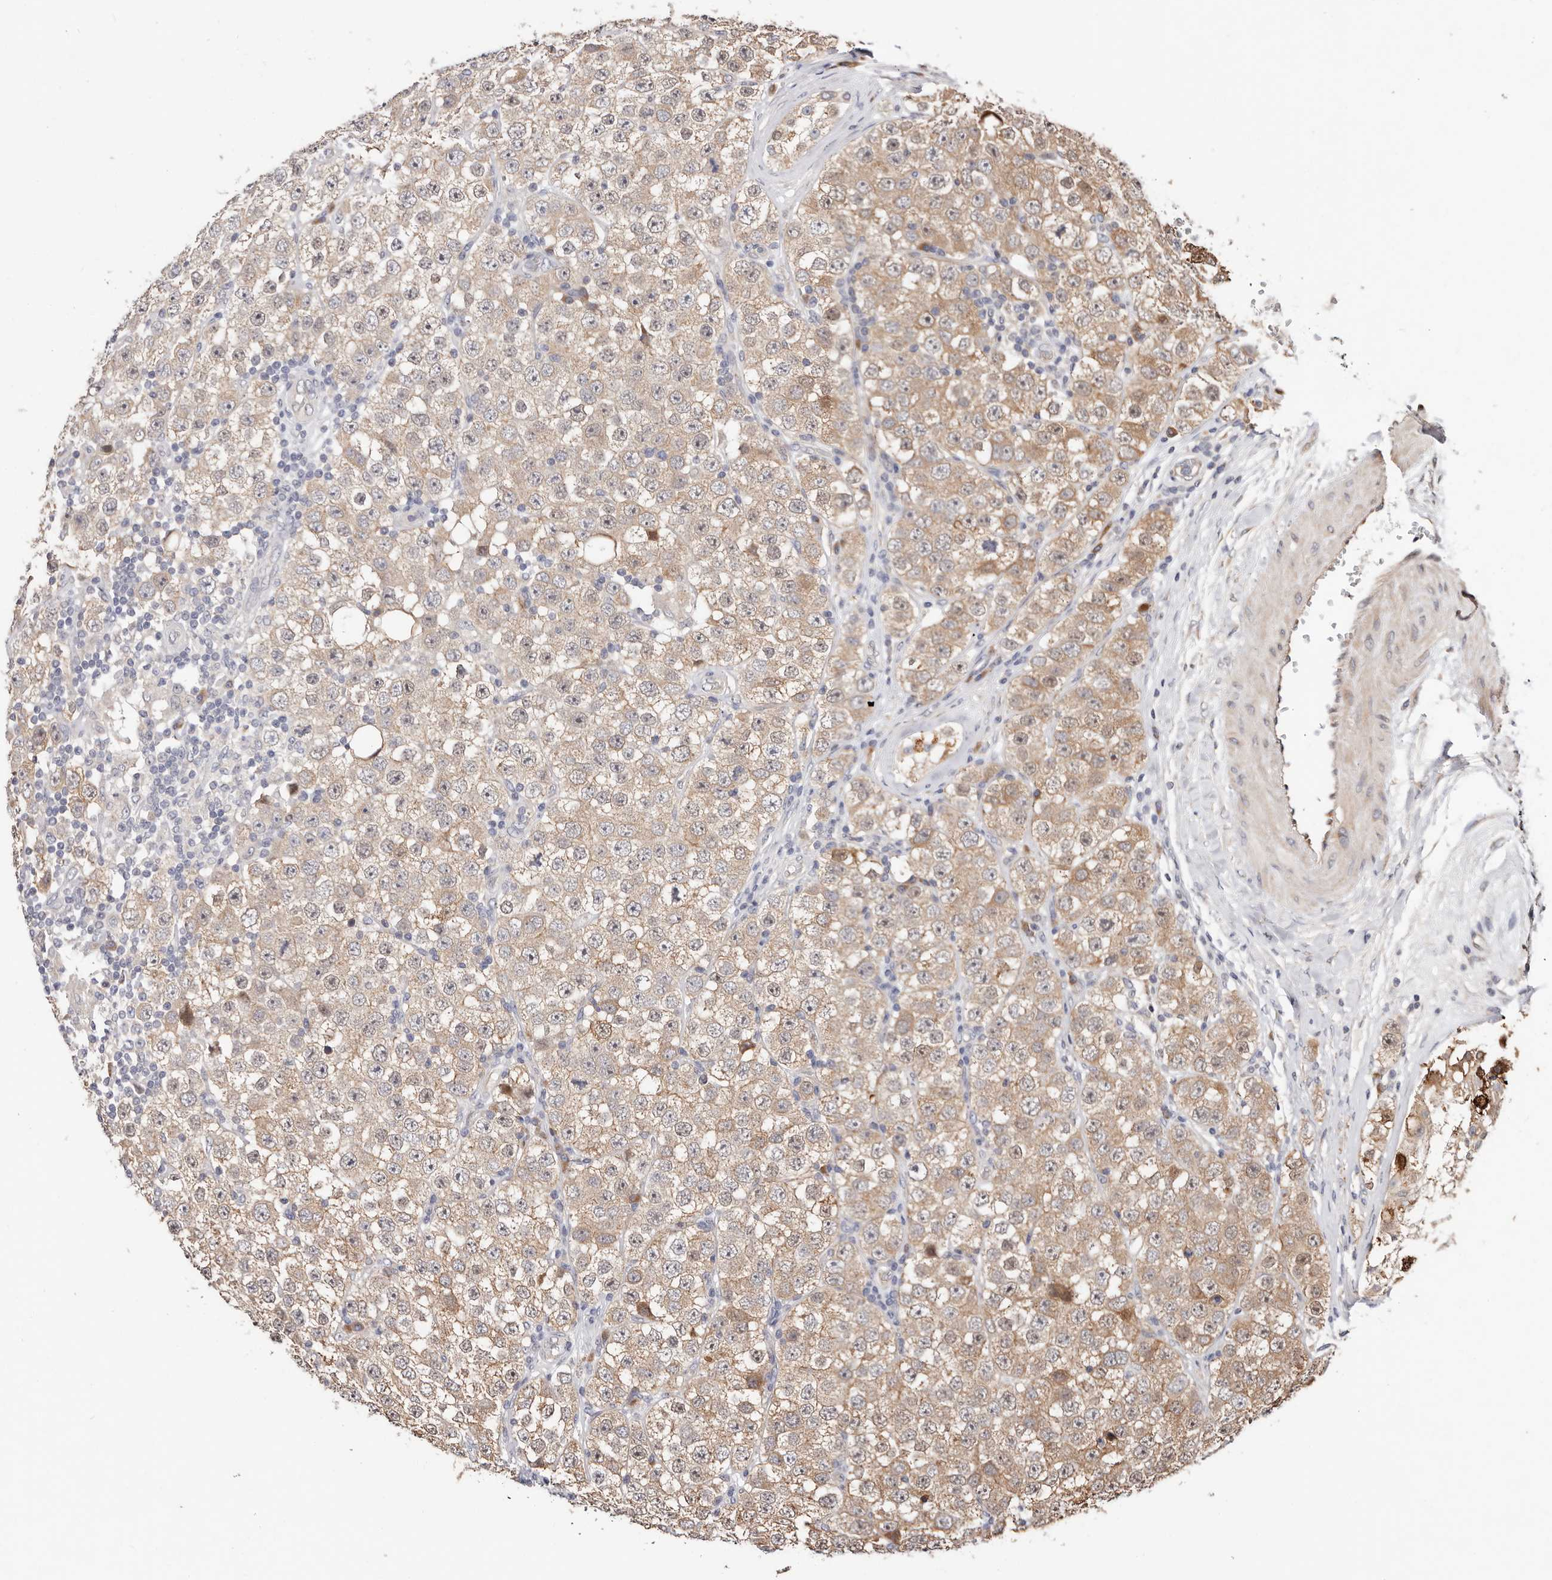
{"staining": {"intensity": "moderate", "quantity": "25%-75%", "location": "cytoplasmic/membranous"}, "tissue": "testis cancer", "cell_type": "Tumor cells", "image_type": "cancer", "snomed": [{"axis": "morphology", "description": "Seminoma, NOS"}, {"axis": "topography", "description": "Testis"}], "caption": "The immunohistochemical stain highlights moderate cytoplasmic/membranous positivity in tumor cells of testis seminoma tissue.", "gene": "USP33", "patient": {"sex": "male", "age": 28}}